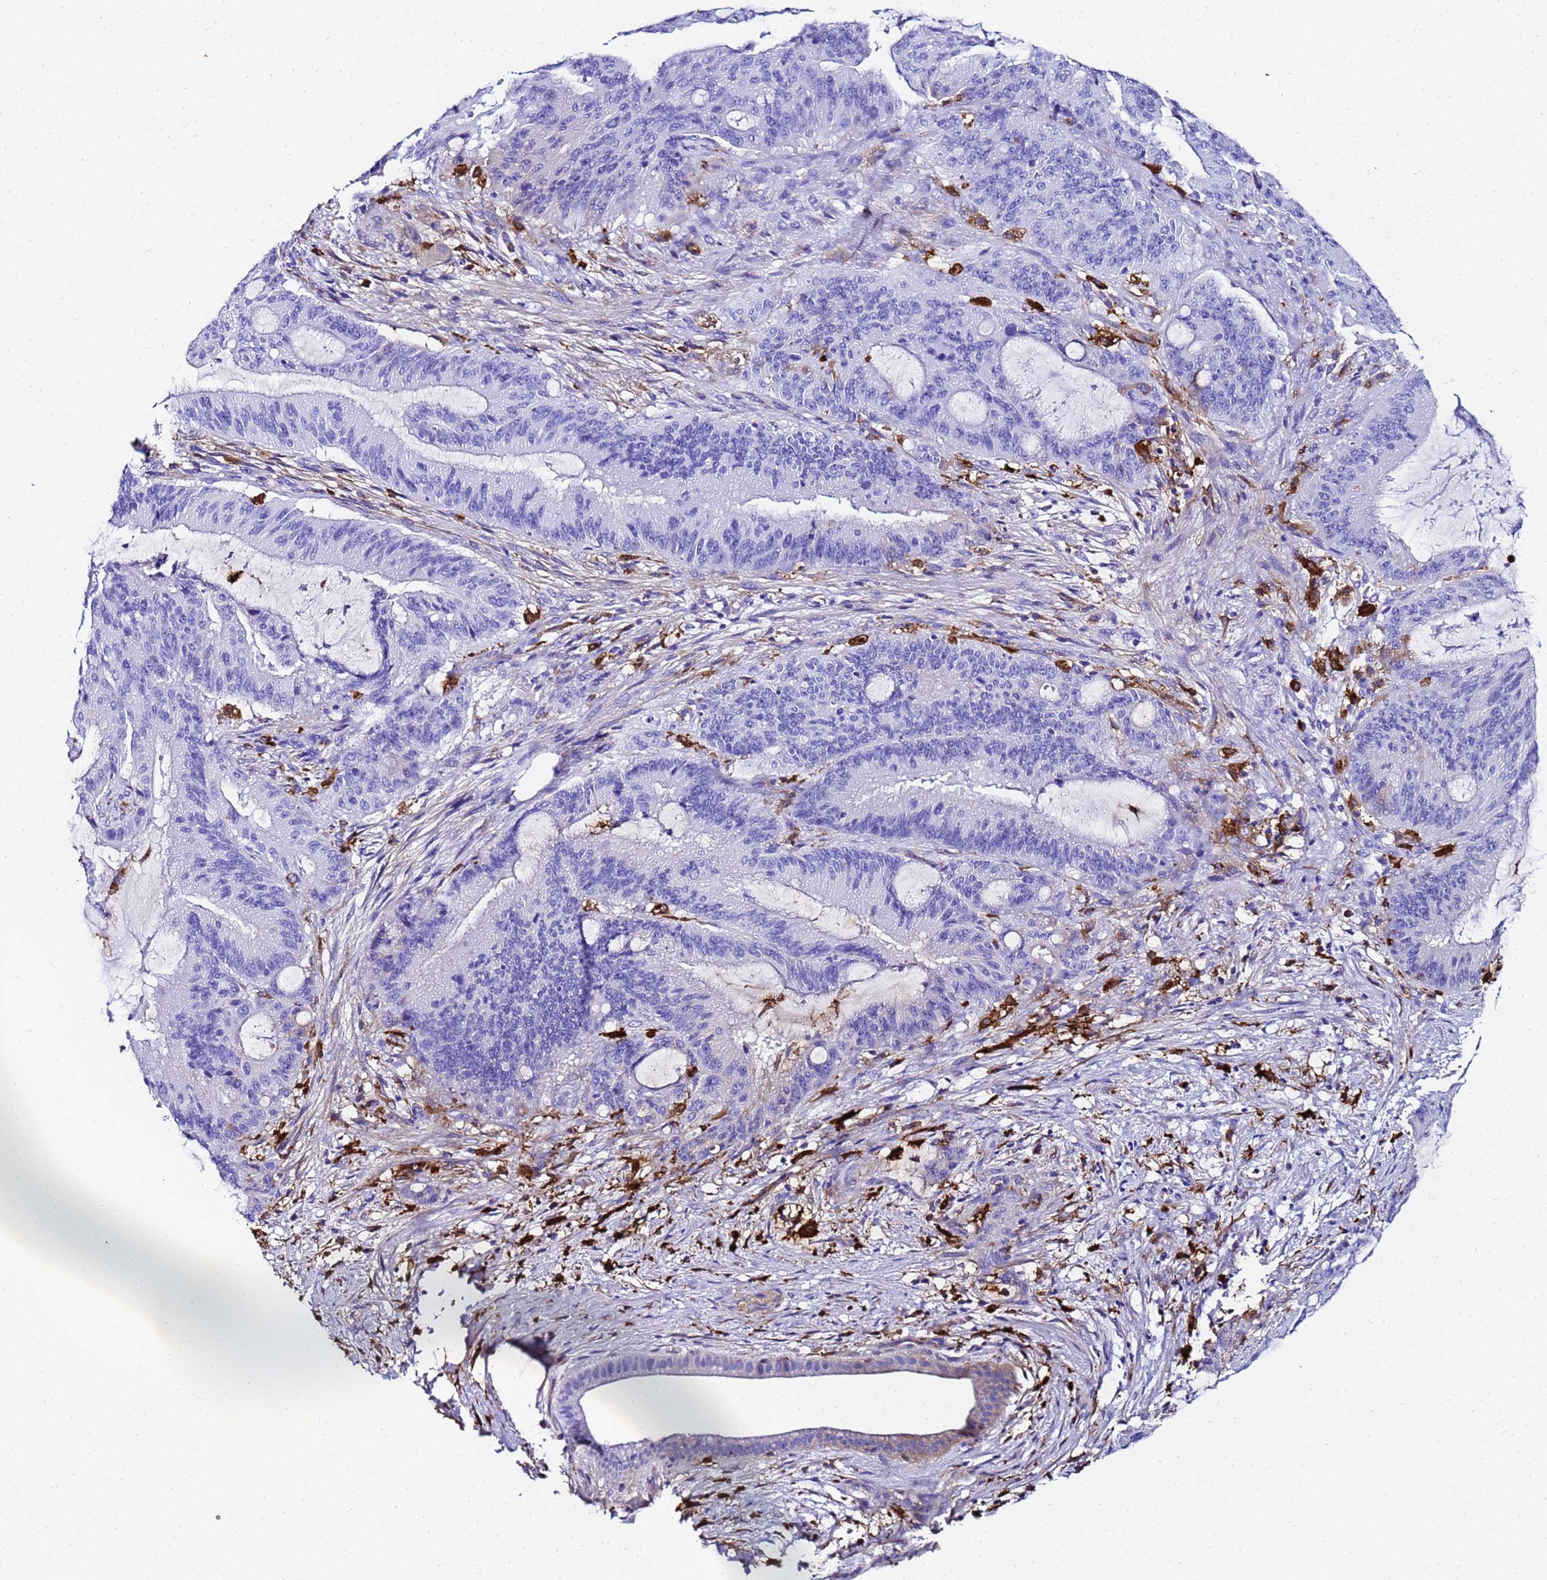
{"staining": {"intensity": "negative", "quantity": "none", "location": "none"}, "tissue": "liver cancer", "cell_type": "Tumor cells", "image_type": "cancer", "snomed": [{"axis": "morphology", "description": "Normal tissue, NOS"}, {"axis": "morphology", "description": "Cholangiocarcinoma"}, {"axis": "topography", "description": "Liver"}, {"axis": "topography", "description": "Peripheral nerve tissue"}], "caption": "Tumor cells show no significant positivity in cholangiocarcinoma (liver).", "gene": "FTL", "patient": {"sex": "female", "age": 73}}